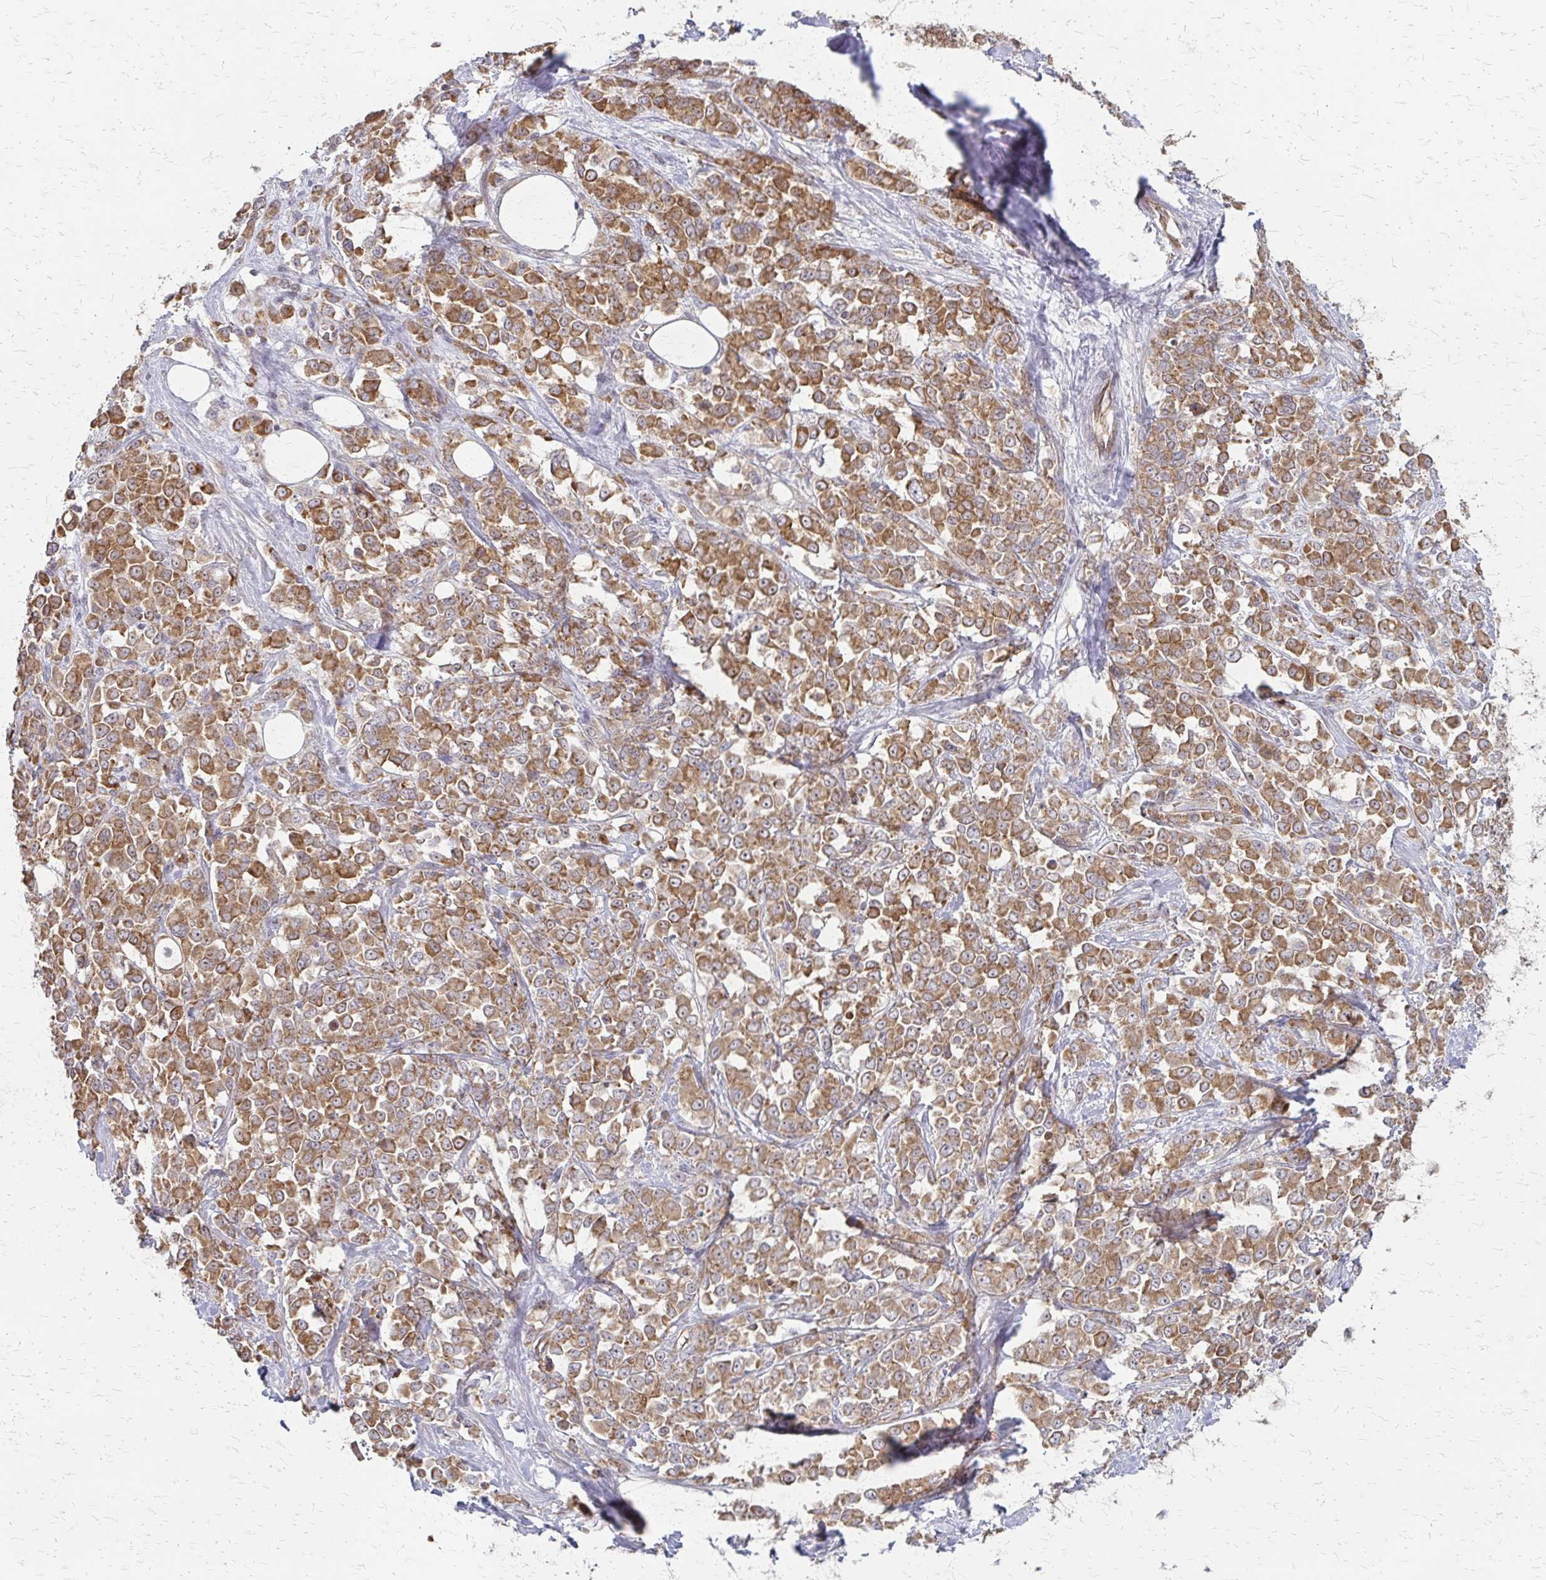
{"staining": {"intensity": "moderate", "quantity": ">75%", "location": "cytoplasmic/membranous"}, "tissue": "stomach cancer", "cell_type": "Tumor cells", "image_type": "cancer", "snomed": [{"axis": "morphology", "description": "Adenocarcinoma, NOS"}, {"axis": "topography", "description": "Stomach"}], "caption": "Human stomach cancer stained with a protein marker displays moderate staining in tumor cells.", "gene": "ZNF383", "patient": {"sex": "female", "age": 76}}